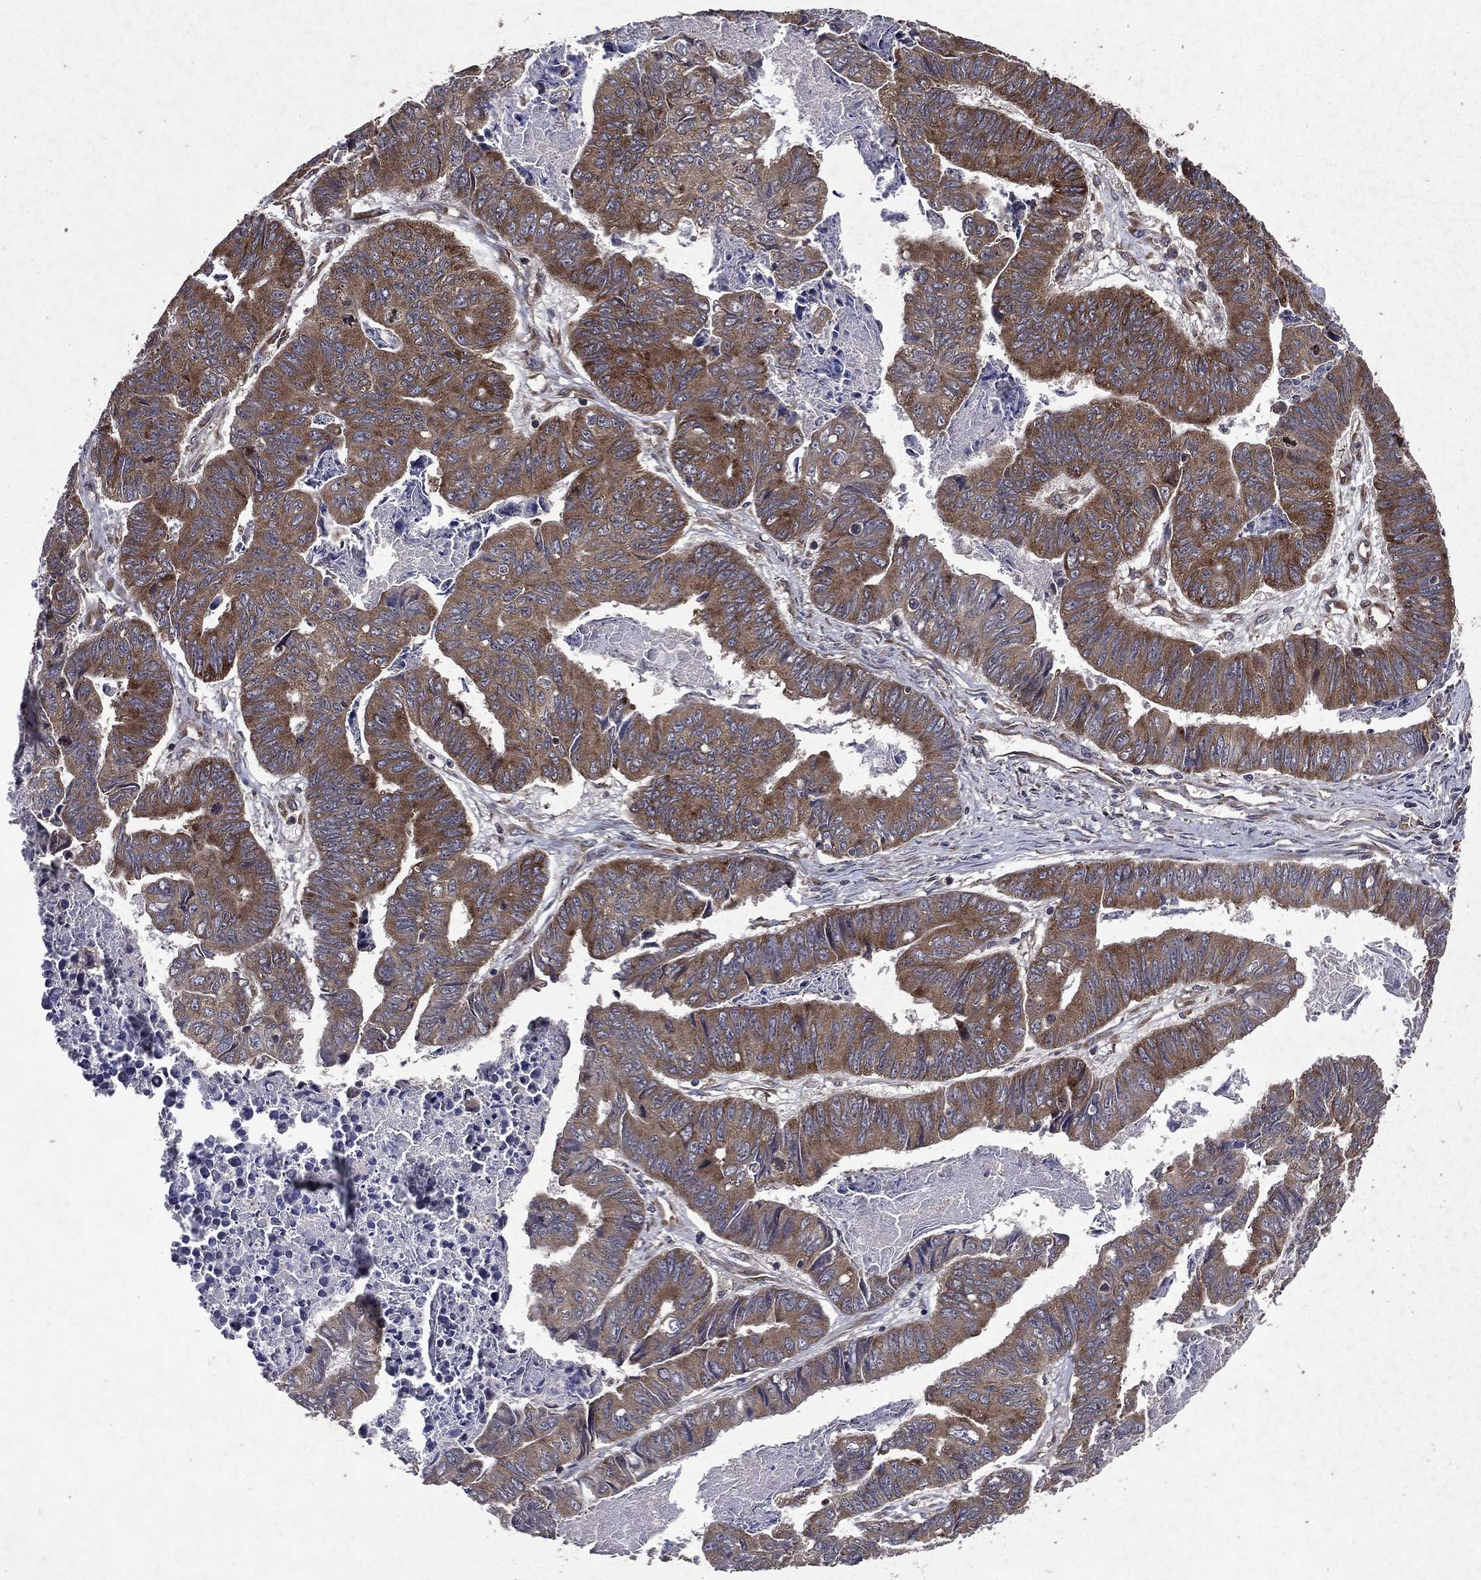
{"staining": {"intensity": "strong", "quantity": ">75%", "location": "cytoplasmic/membranous"}, "tissue": "stomach cancer", "cell_type": "Tumor cells", "image_type": "cancer", "snomed": [{"axis": "morphology", "description": "Adenocarcinoma, NOS"}, {"axis": "topography", "description": "Stomach, lower"}], "caption": "The micrograph displays a brown stain indicating the presence of a protein in the cytoplasmic/membranous of tumor cells in stomach cancer.", "gene": "EIF2B4", "patient": {"sex": "male", "age": 77}}